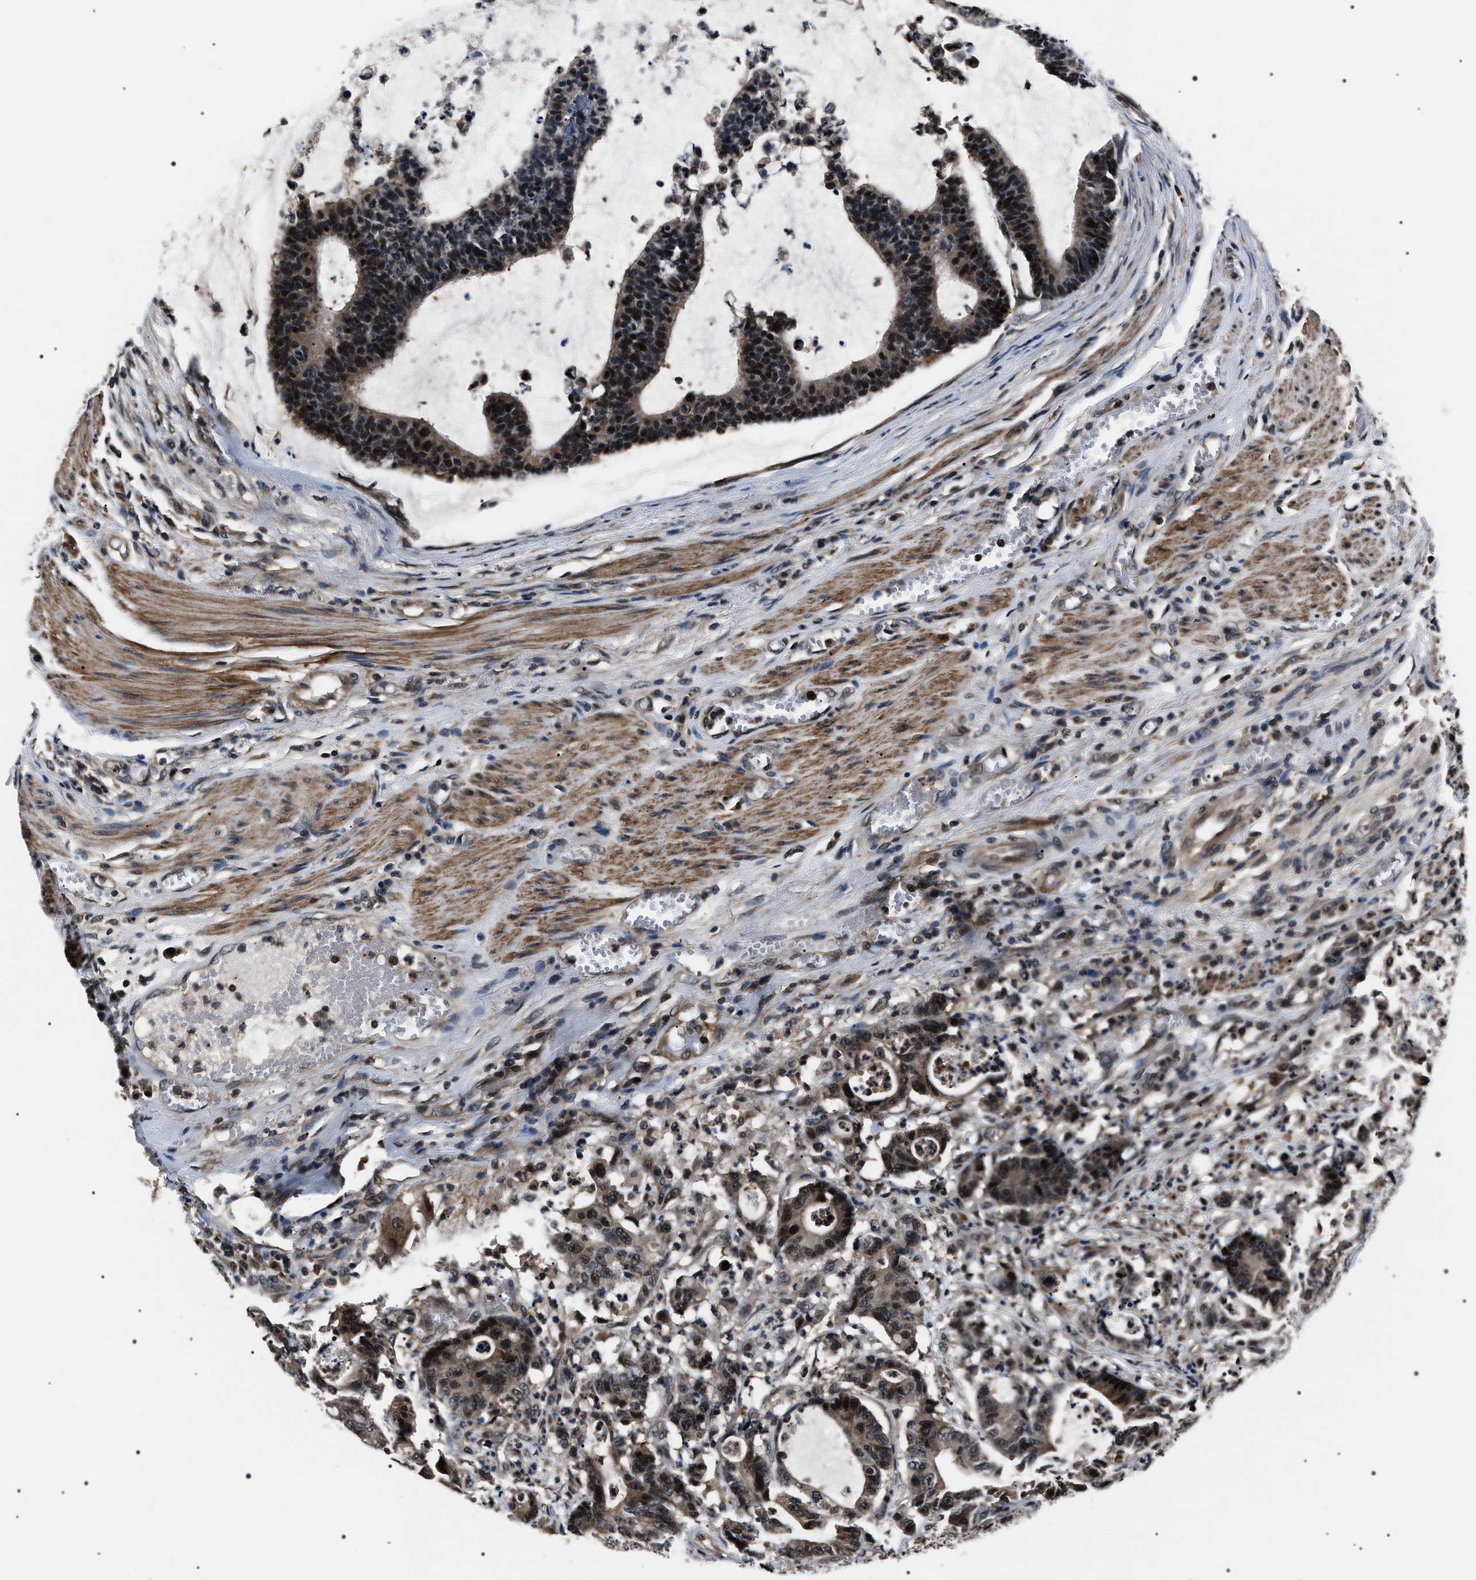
{"staining": {"intensity": "strong", "quantity": ">75%", "location": "cytoplasmic/membranous,nuclear"}, "tissue": "colorectal cancer", "cell_type": "Tumor cells", "image_type": "cancer", "snomed": [{"axis": "morphology", "description": "Adenocarcinoma, NOS"}, {"axis": "topography", "description": "Colon"}], "caption": "Adenocarcinoma (colorectal) stained for a protein displays strong cytoplasmic/membranous and nuclear positivity in tumor cells.", "gene": "SIPA1", "patient": {"sex": "female", "age": 84}}